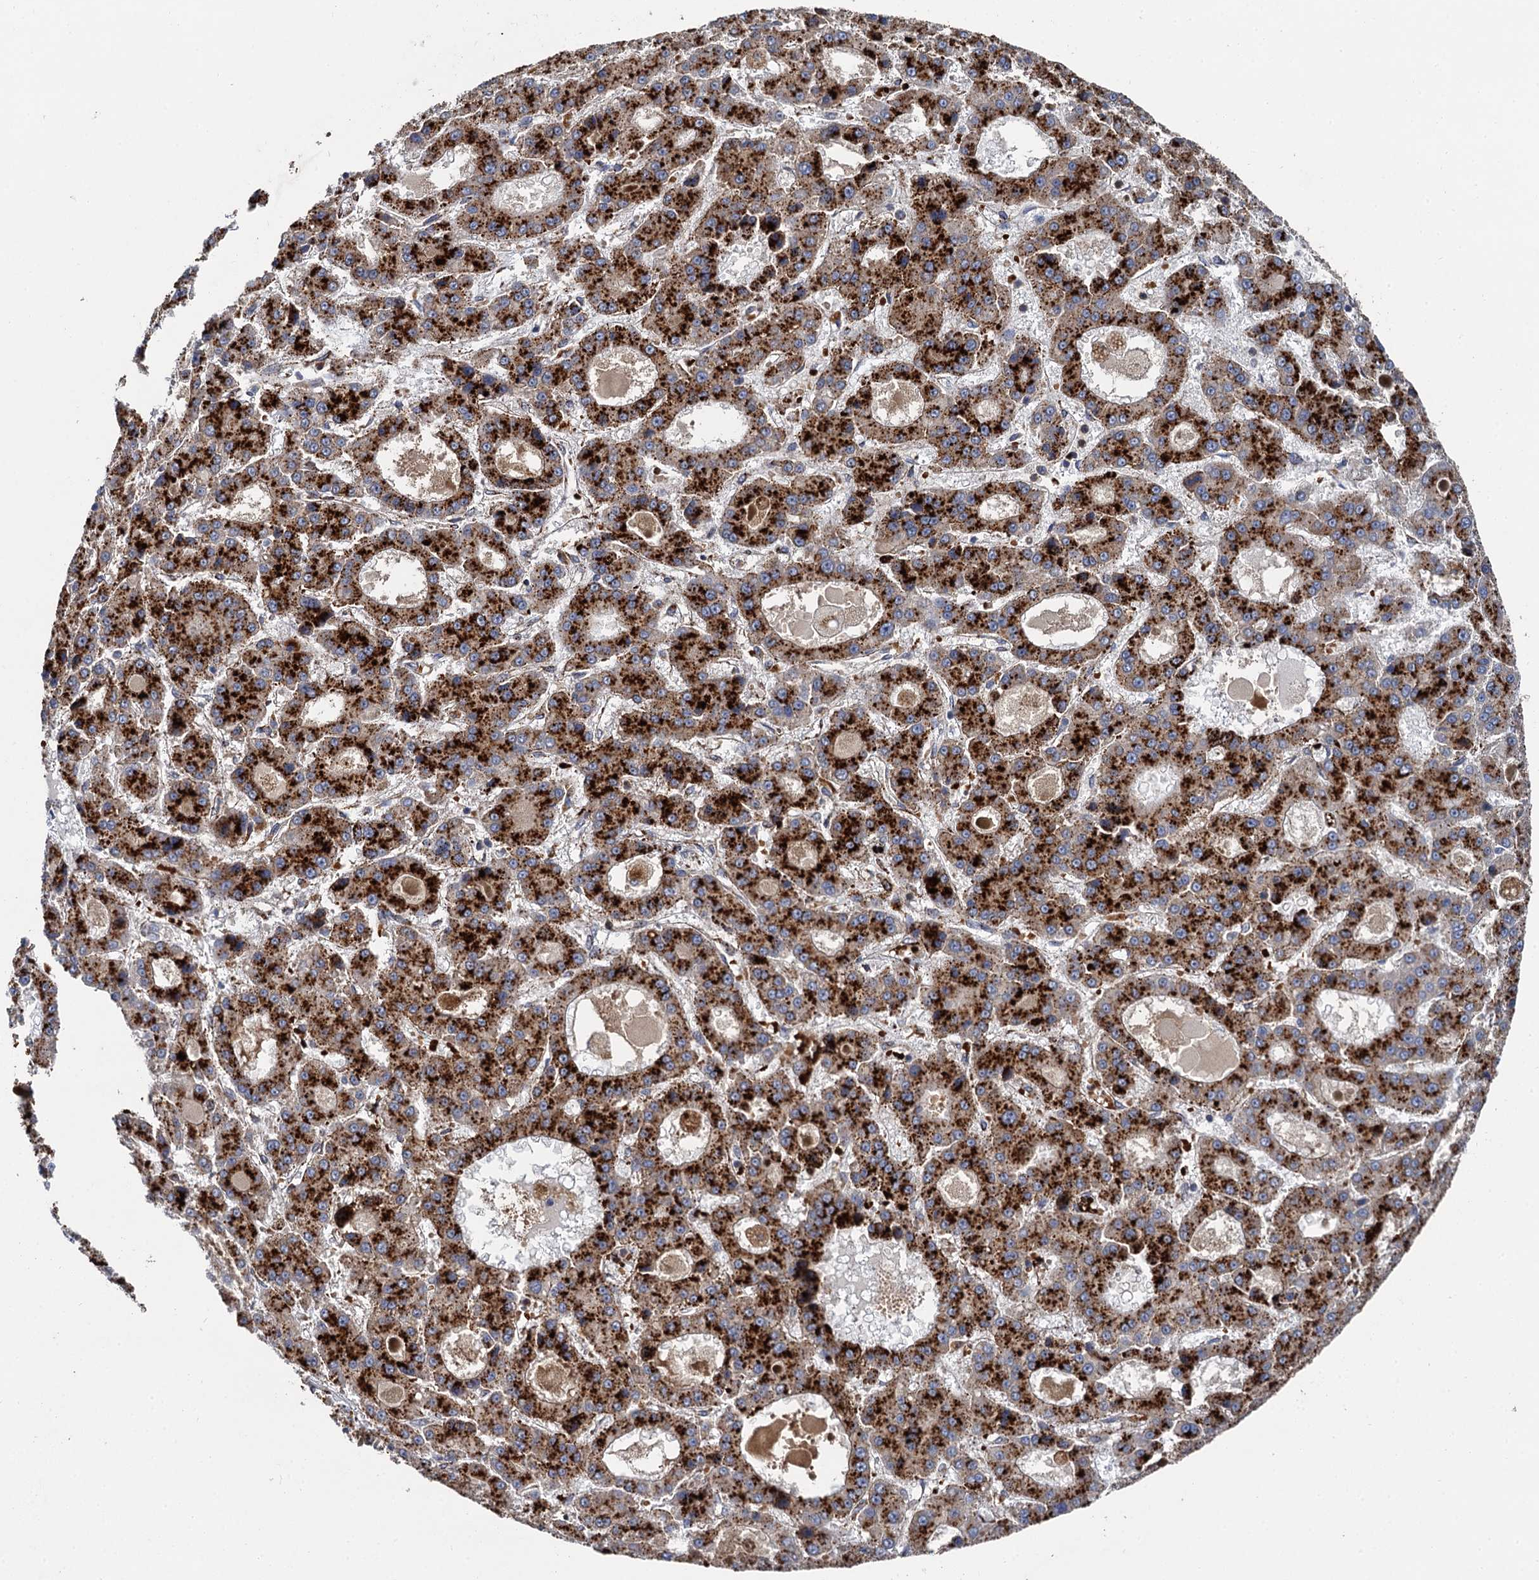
{"staining": {"intensity": "strong", "quantity": ">75%", "location": "cytoplasmic/membranous"}, "tissue": "liver cancer", "cell_type": "Tumor cells", "image_type": "cancer", "snomed": [{"axis": "morphology", "description": "Carcinoma, Hepatocellular, NOS"}, {"axis": "topography", "description": "Liver"}], "caption": "A micrograph of liver cancer (hepatocellular carcinoma) stained for a protein reveals strong cytoplasmic/membranous brown staining in tumor cells.", "gene": "GBA1", "patient": {"sex": "male", "age": 70}}